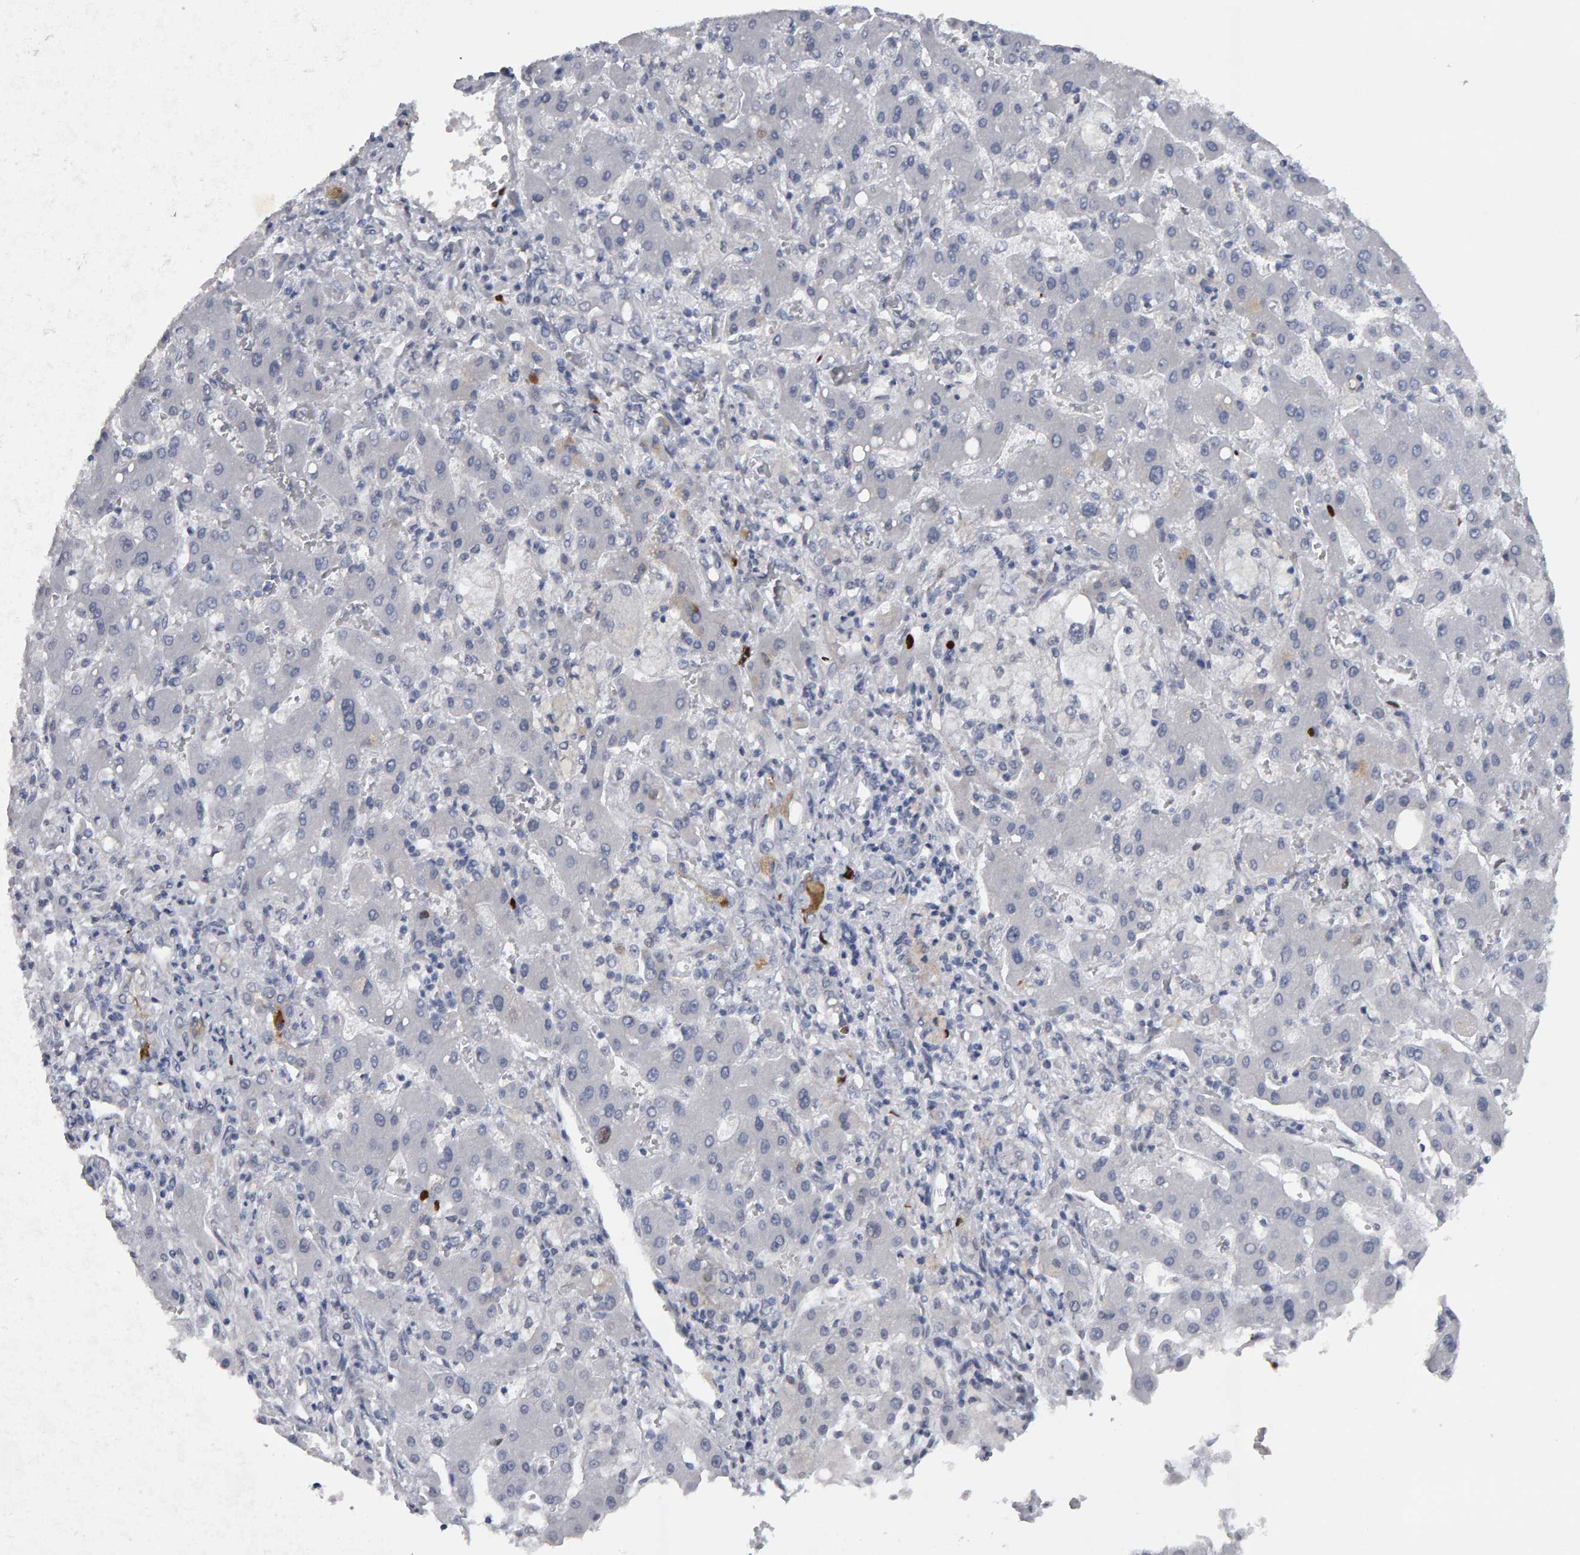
{"staining": {"intensity": "negative", "quantity": "none", "location": "none"}, "tissue": "liver cancer", "cell_type": "Tumor cells", "image_type": "cancer", "snomed": [{"axis": "morphology", "description": "Cholangiocarcinoma"}, {"axis": "topography", "description": "Liver"}], "caption": "The micrograph displays no staining of tumor cells in cholangiocarcinoma (liver). The staining was performed using DAB (3,3'-diaminobenzidine) to visualize the protein expression in brown, while the nuclei were stained in blue with hematoxylin (Magnification: 20x).", "gene": "IPO8", "patient": {"sex": "male", "age": 50}}